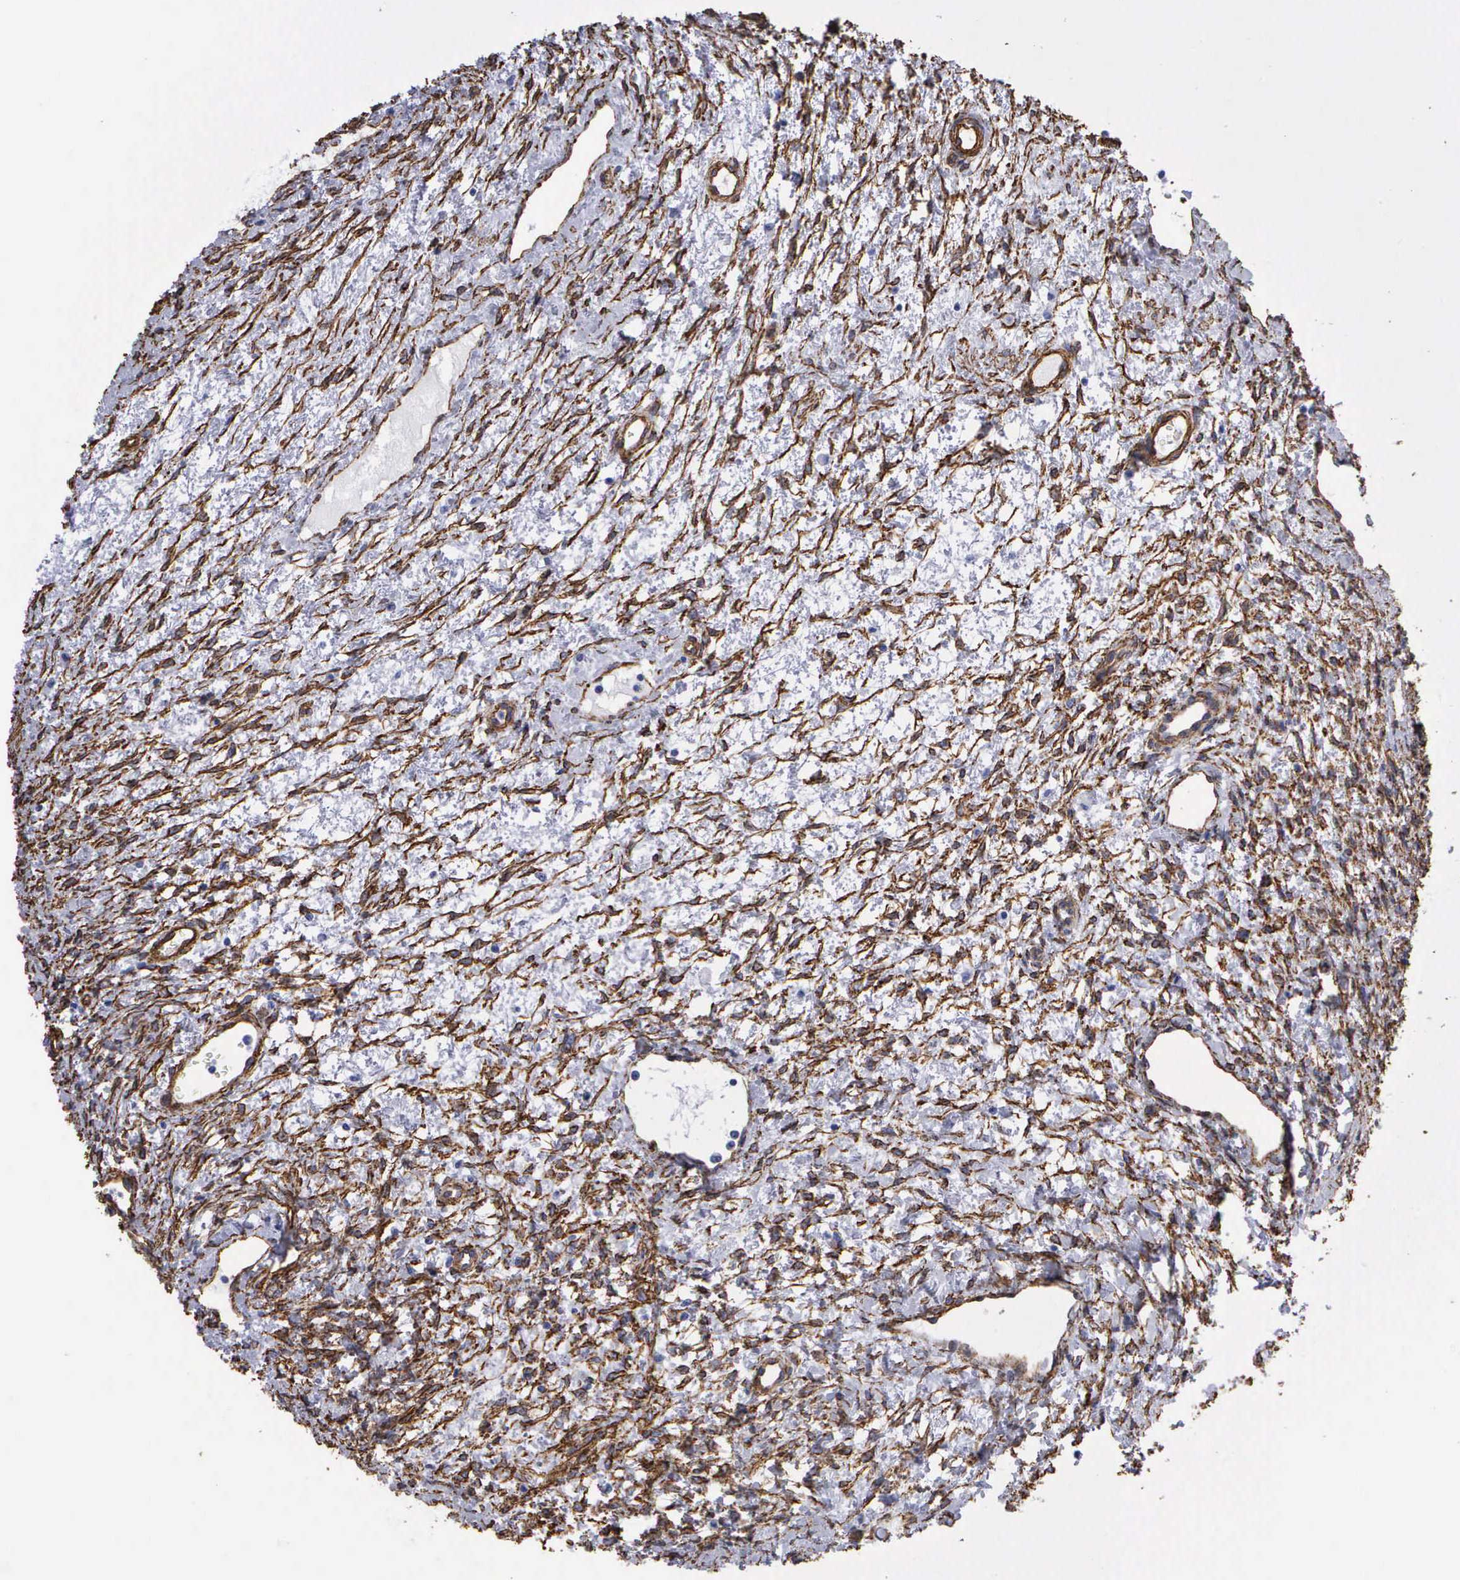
{"staining": {"intensity": "negative", "quantity": "none", "location": "none"}, "tissue": "ovary", "cell_type": "Ovarian stroma cells", "image_type": "normal", "snomed": [{"axis": "morphology", "description": "Normal tissue, NOS"}, {"axis": "topography", "description": "Ovary"}], "caption": "Photomicrograph shows no significant protein positivity in ovarian stroma cells of normal ovary. (Brightfield microscopy of DAB IHC at high magnification).", "gene": "MAGEB10", "patient": {"sex": "female", "age": 32}}